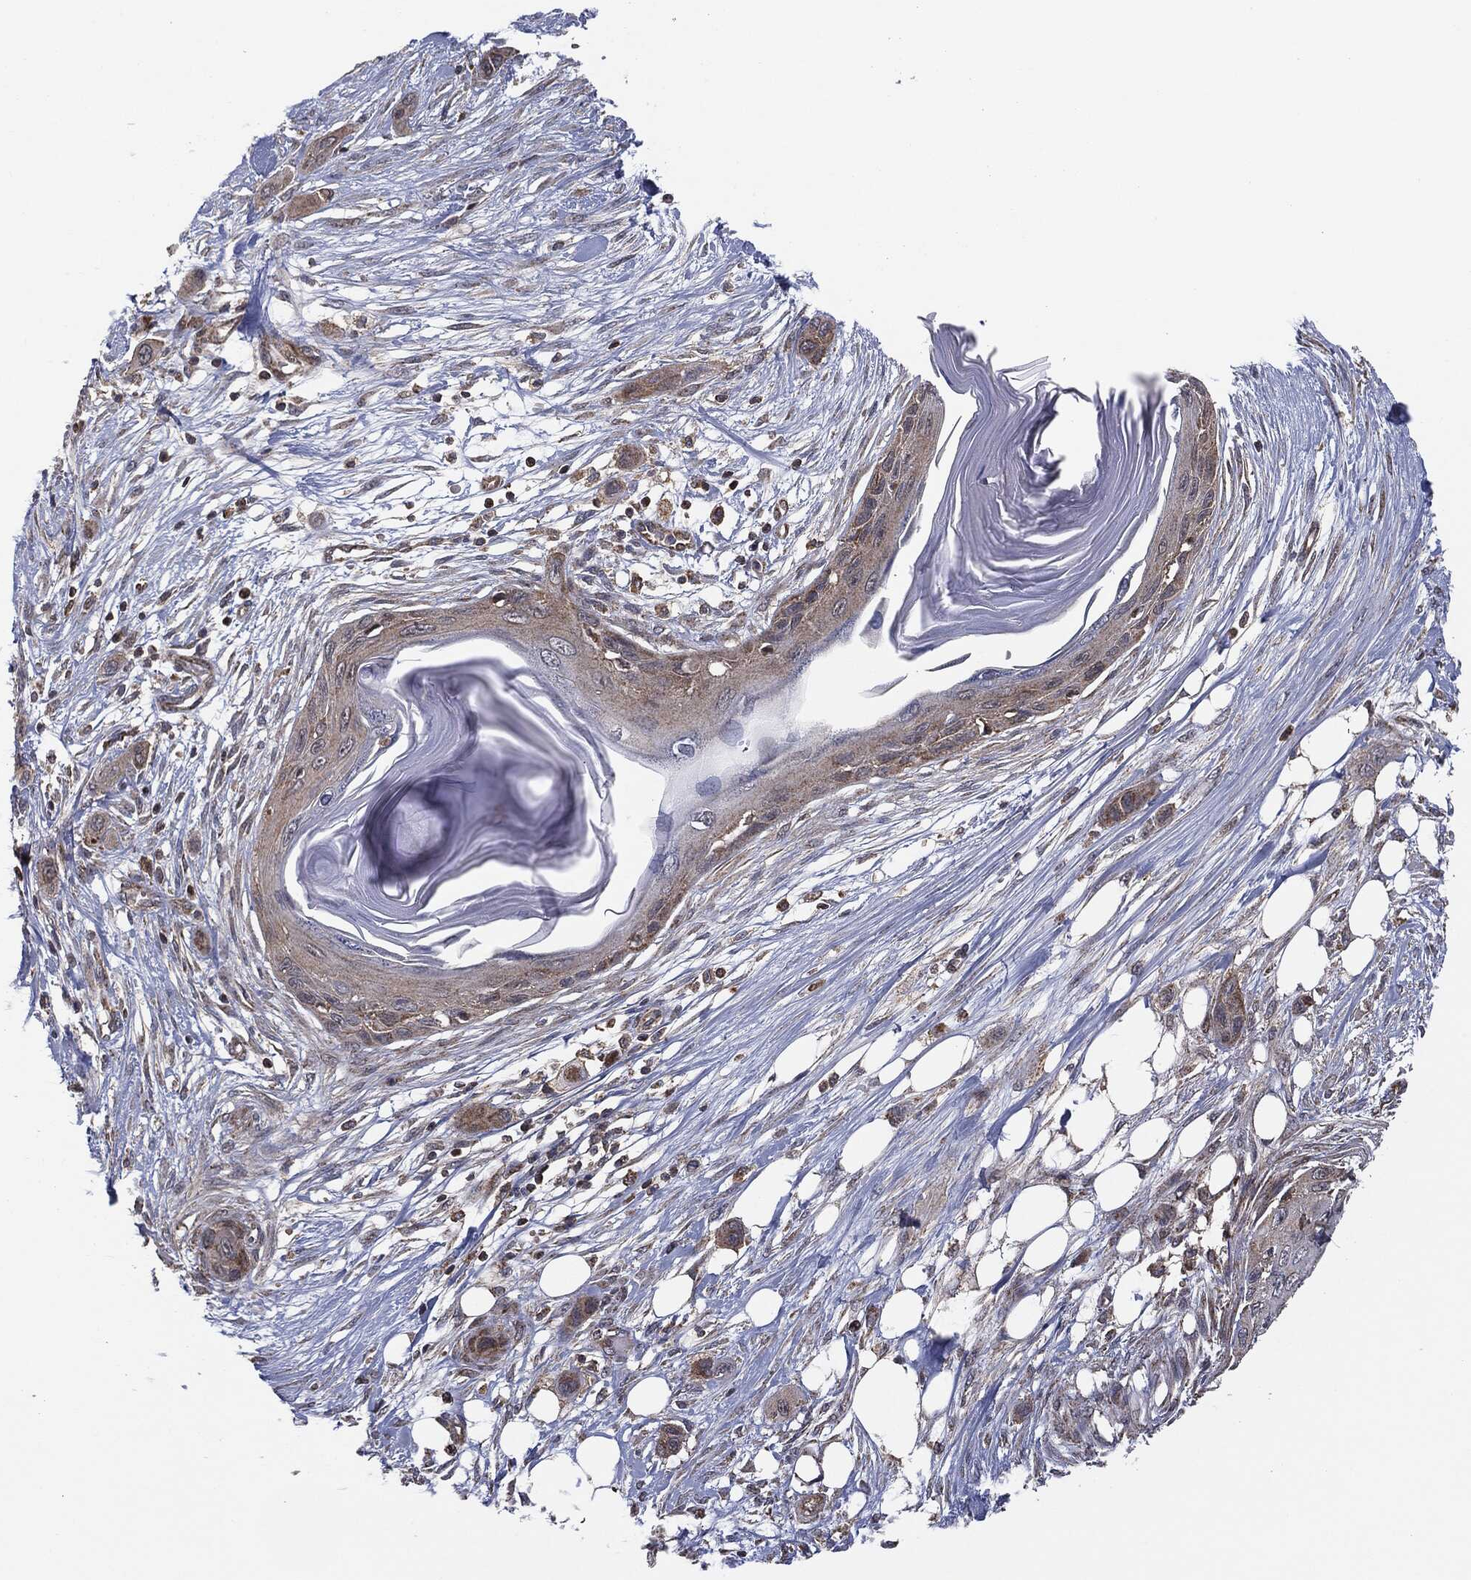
{"staining": {"intensity": "weak", "quantity": "<25%", "location": "cytoplasmic/membranous"}, "tissue": "skin cancer", "cell_type": "Tumor cells", "image_type": "cancer", "snomed": [{"axis": "morphology", "description": "Squamous cell carcinoma, NOS"}, {"axis": "topography", "description": "Skin"}], "caption": "DAB (3,3'-diaminobenzidine) immunohistochemical staining of skin cancer demonstrates no significant positivity in tumor cells. (DAB immunohistochemistry visualized using brightfield microscopy, high magnification).", "gene": "MTOR", "patient": {"sex": "male", "age": 79}}